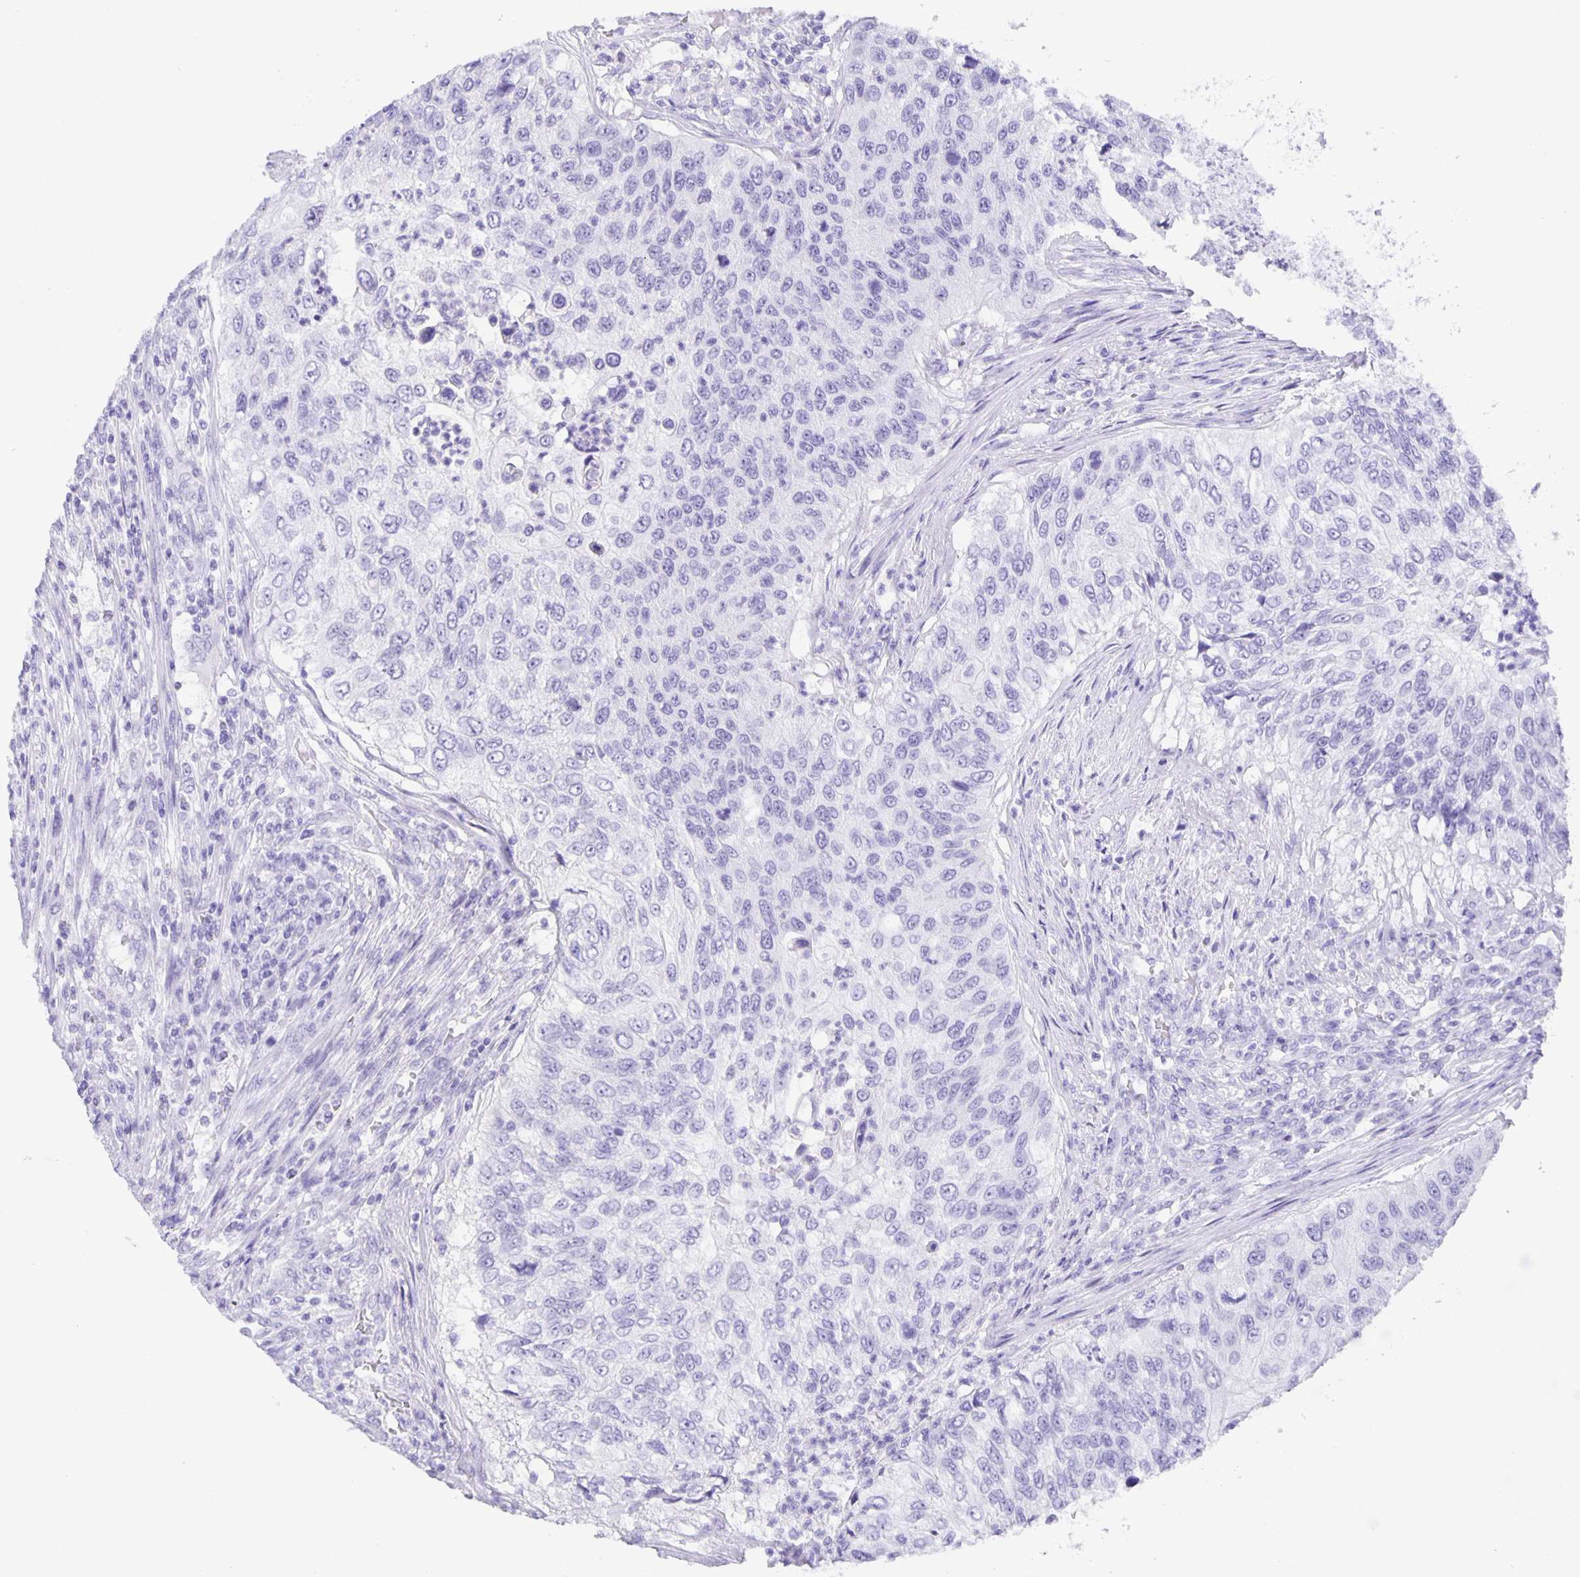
{"staining": {"intensity": "negative", "quantity": "none", "location": "none"}, "tissue": "urothelial cancer", "cell_type": "Tumor cells", "image_type": "cancer", "snomed": [{"axis": "morphology", "description": "Urothelial carcinoma, High grade"}, {"axis": "topography", "description": "Urinary bladder"}], "caption": "High-grade urothelial carcinoma was stained to show a protein in brown. There is no significant staining in tumor cells.", "gene": "GUCA2A", "patient": {"sex": "female", "age": 60}}